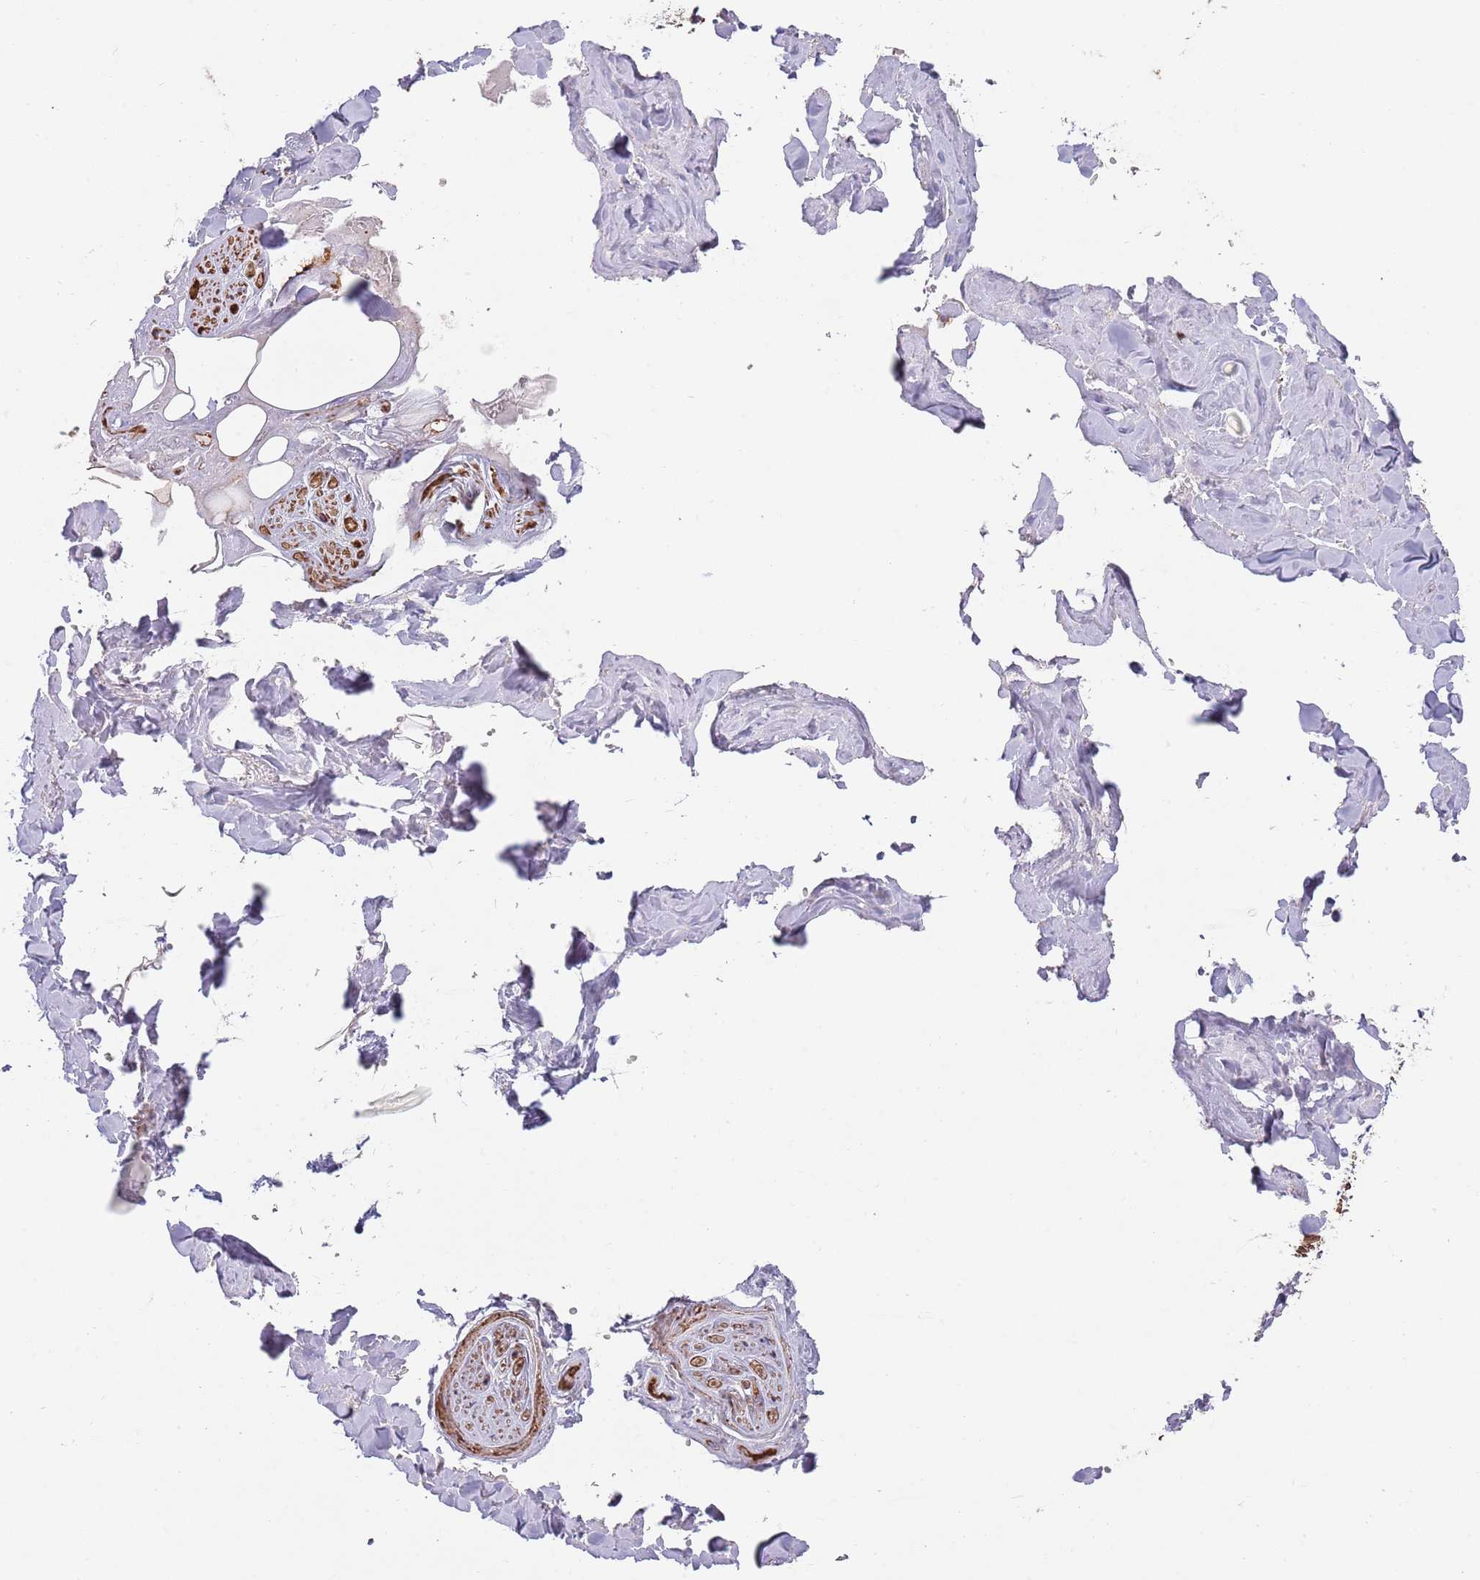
{"staining": {"intensity": "moderate", "quantity": ">75%", "location": "cytoplasmic/membranous,nuclear"}, "tissue": "adipose tissue", "cell_type": "Adipocytes", "image_type": "normal", "snomed": [{"axis": "morphology", "description": "Normal tissue, NOS"}, {"axis": "topography", "description": "Salivary gland"}, {"axis": "topography", "description": "Peripheral nerve tissue"}], "caption": "Human adipose tissue stained with a protein marker shows moderate staining in adipocytes.", "gene": "BPNT1", "patient": {"sex": "male", "age": 38}}